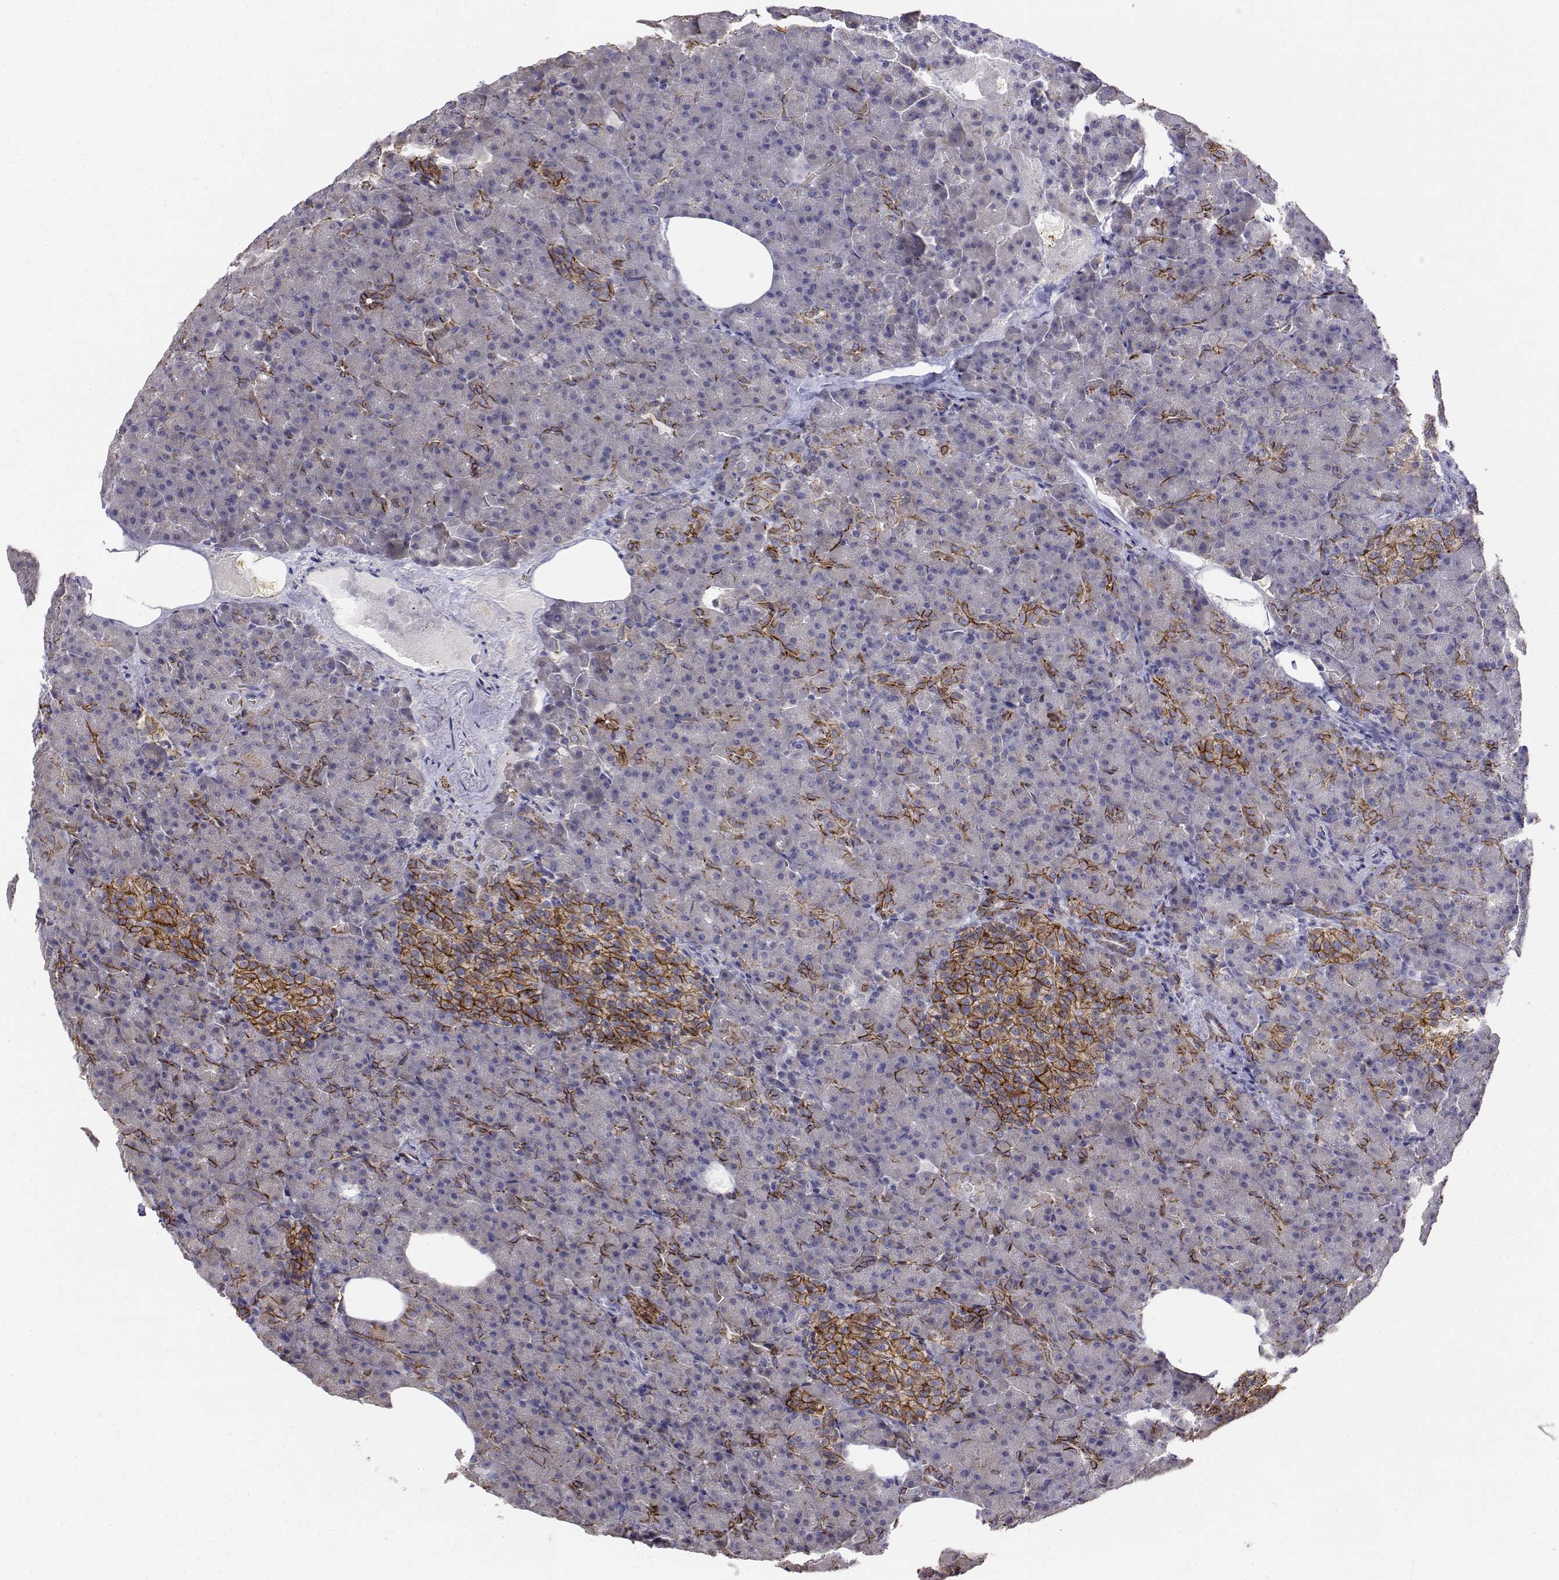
{"staining": {"intensity": "strong", "quantity": "<25%", "location": "cytoplasmic/membranous"}, "tissue": "pancreas", "cell_type": "Exocrine glandular cells", "image_type": "normal", "snomed": [{"axis": "morphology", "description": "Normal tissue, NOS"}, {"axis": "topography", "description": "Pancreas"}], "caption": "IHC staining of benign pancreas, which reveals medium levels of strong cytoplasmic/membranous staining in approximately <25% of exocrine glandular cells indicating strong cytoplasmic/membranous protein expression. The staining was performed using DAB (3,3'-diaminobenzidine) (brown) for protein detection and nuclei were counterstained in hematoxylin (blue).", "gene": "CADM1", "patient": {"sex": "female", "age": 74}}